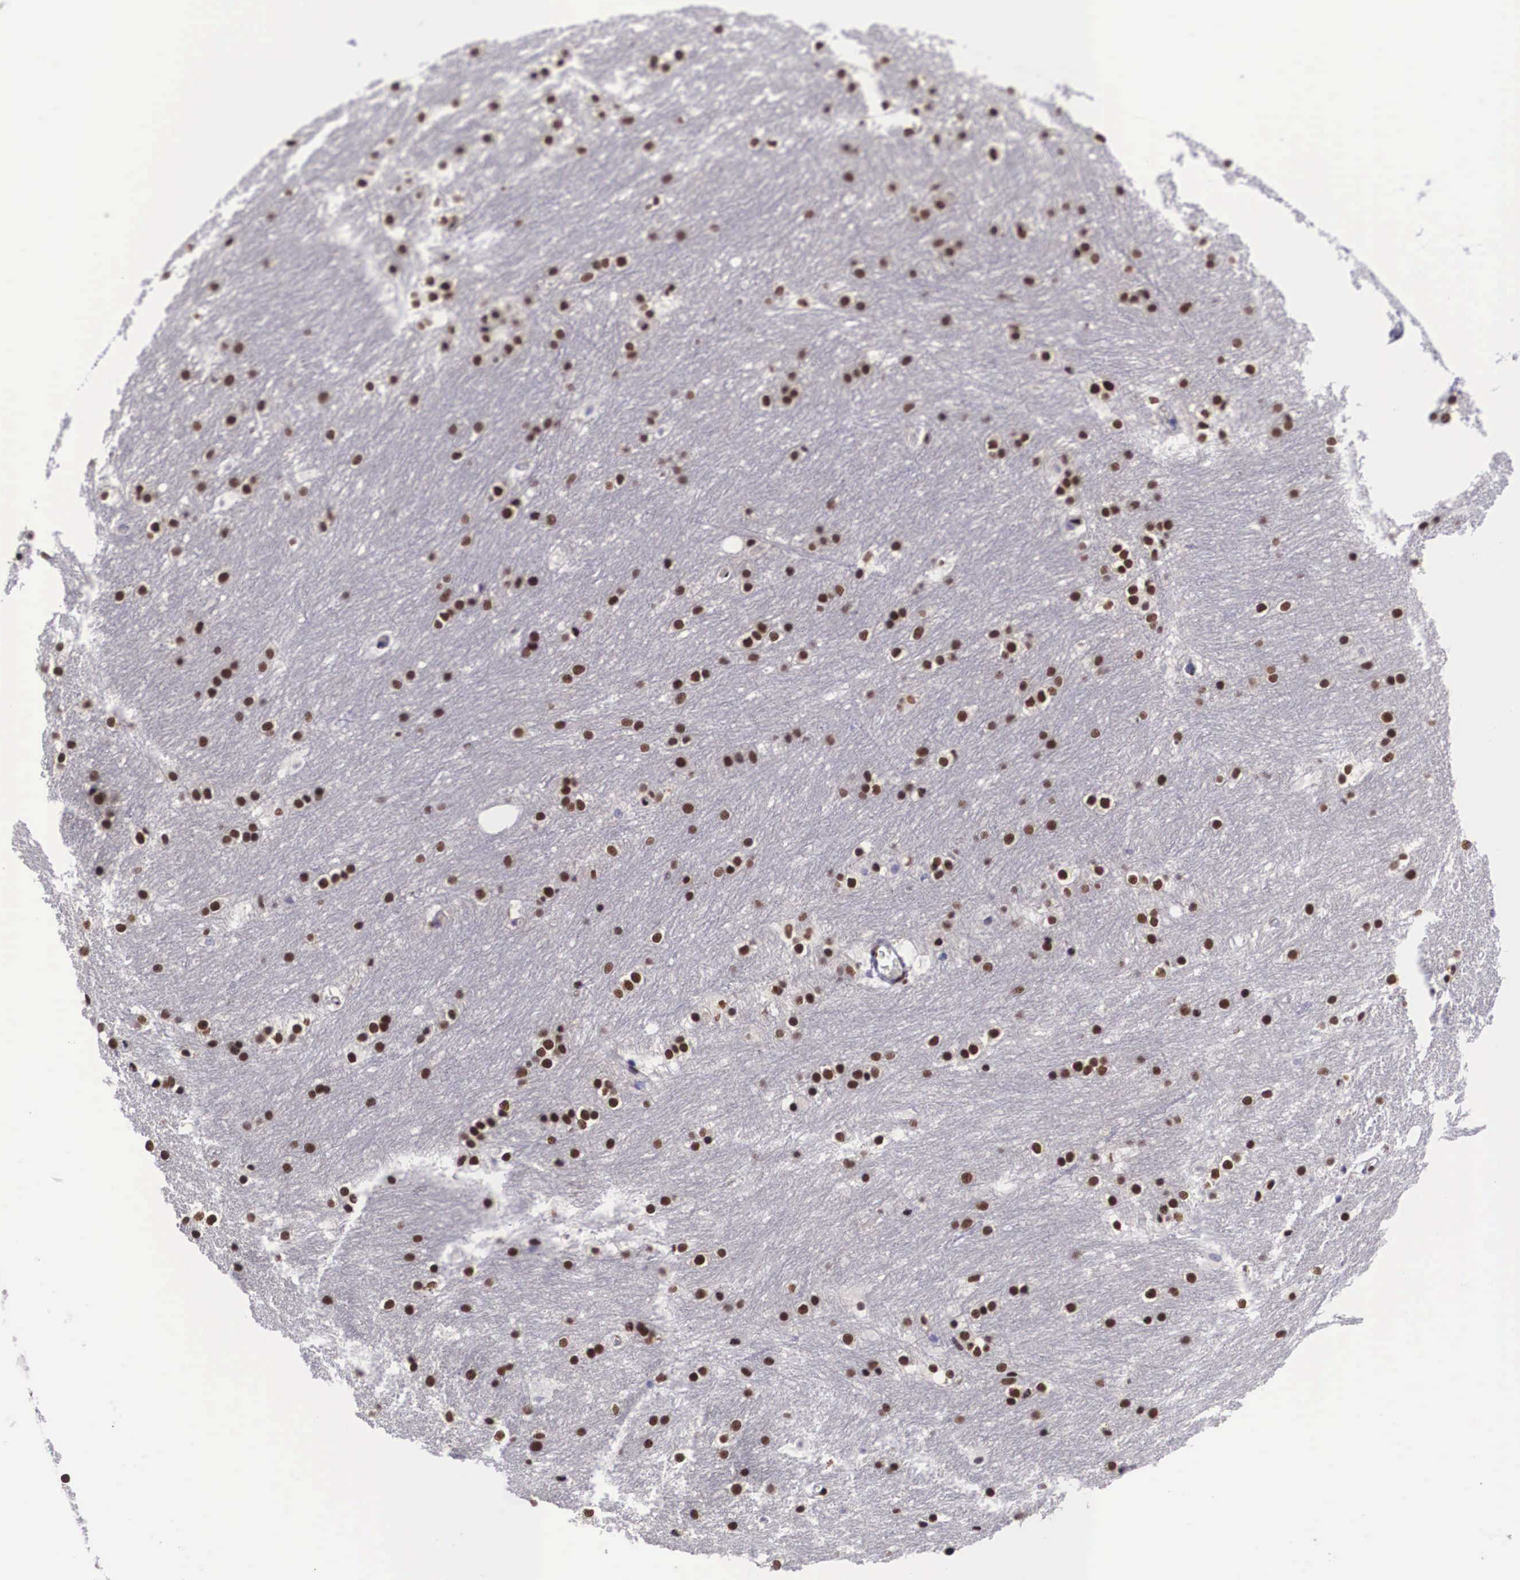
{"staining": {"intensity": "strong", "quantity": ">75%", "location": "nuclear"}, "tissue": "caudate", "cell_type": "Glial cells", "image_type": "normal", "snomed": [{"axis": "morphology", "description": "Normal tissue, NOS"}, {"axis": "topography", "description": "Lateral ventricle wall"}], "caption": "A high amount of strong nuclear positivity is seen in about >75% of glial cells in benign caudate. (Stains: DAB (3,3'-diaminobenzidine) in brown, nuclei in blue, Microscopy: brightfield microscopy at high magnification).", "gene": "SF3A1", "patient": {"sex": "female", "age": 19}}